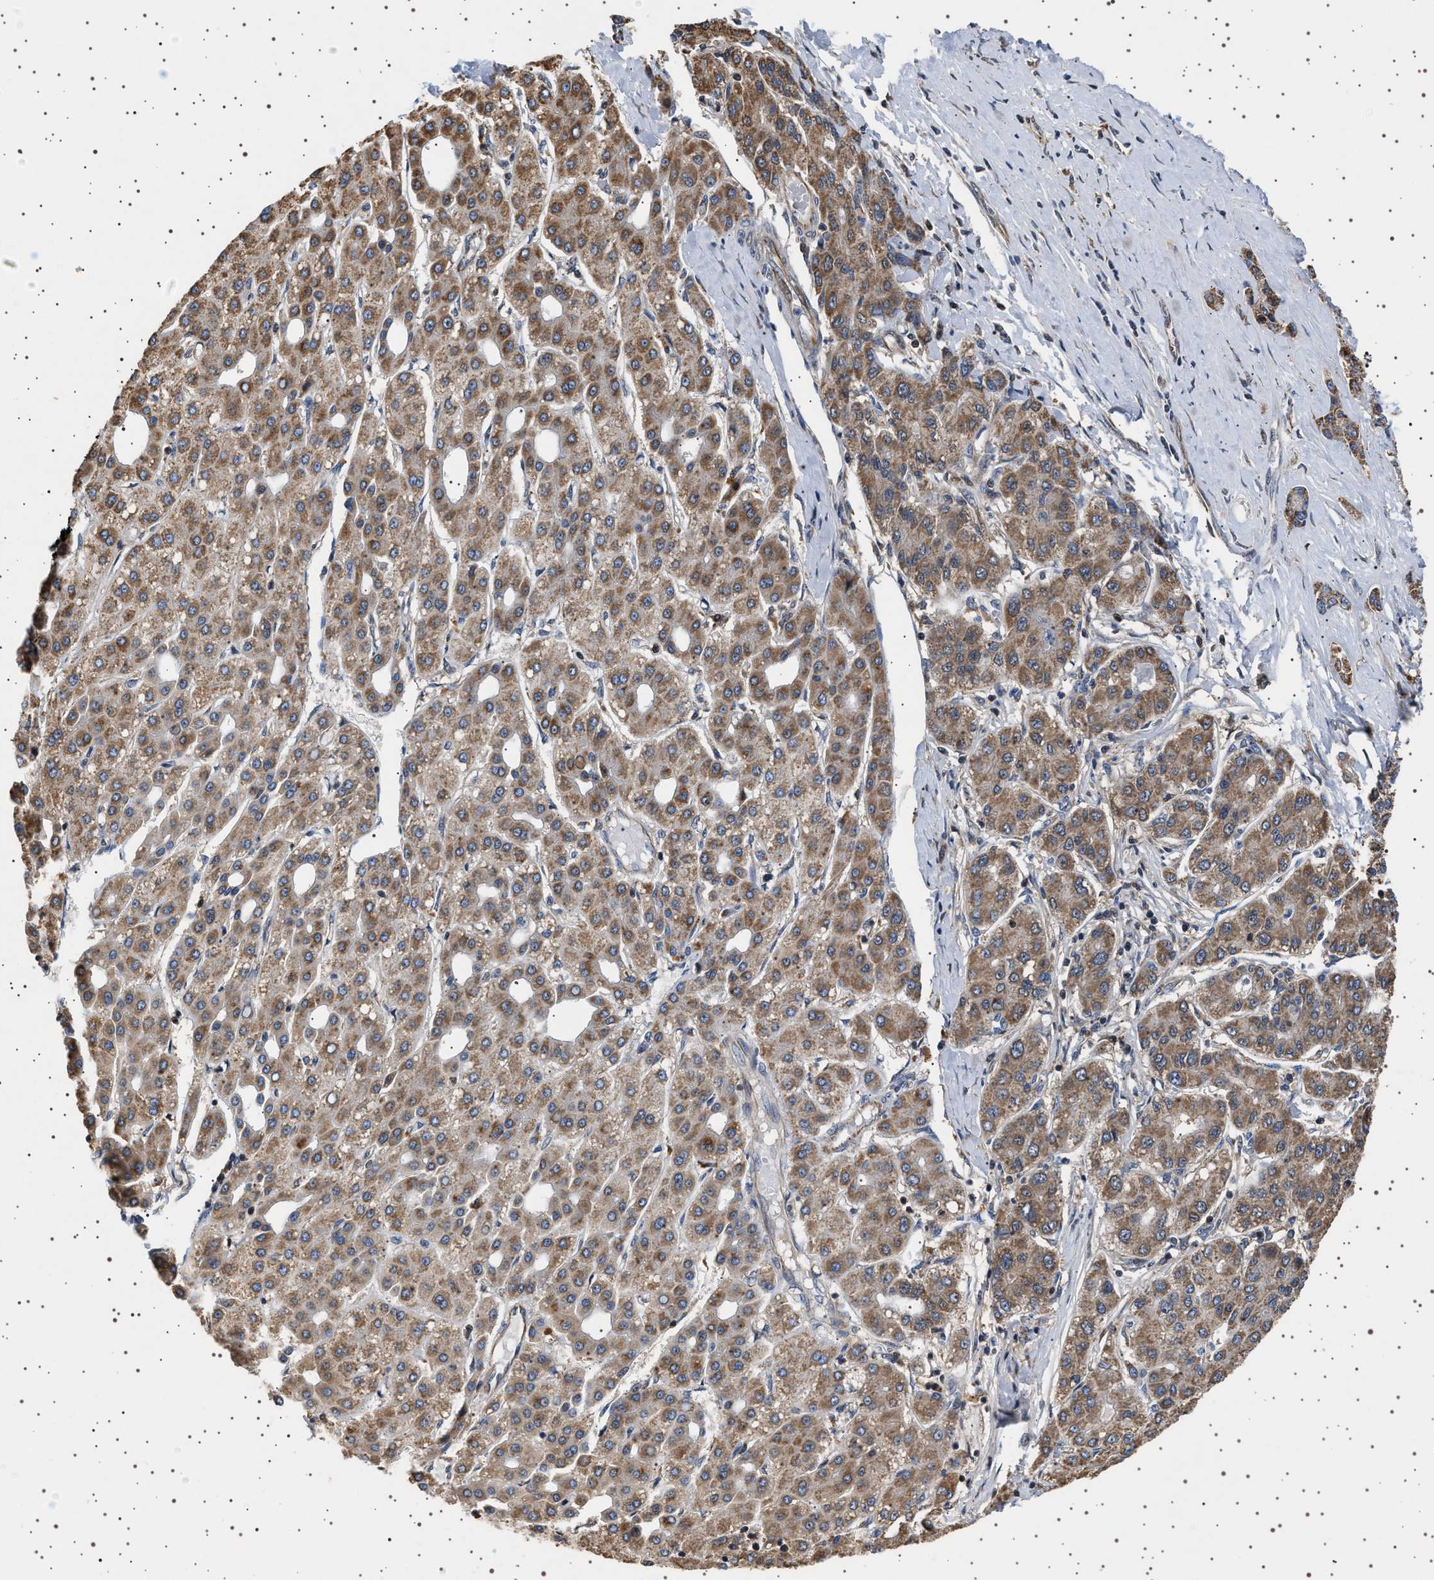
{"staining": {"intensity": "moderate", "quantity": ">75%", "location": "cytoplasmic/membranous"}, "tissue": "liver cancer", "cell_type": "Tumor cells", "image_type": "cancer", "snomed": [{"axis": "morphology", "description": "Carcinoma, Hepatocellular, NOS"}, {"axis": "topography", "description": "Liver"}], "caption": "The micrograph displays staining of liver hepatocellular carcinoma, revealing moderate cytoplasmic/membranous protein staining (brown color) within tumor cells.", "gene": "TRUB2", "patient": {"sex": "male", "age": 65}}